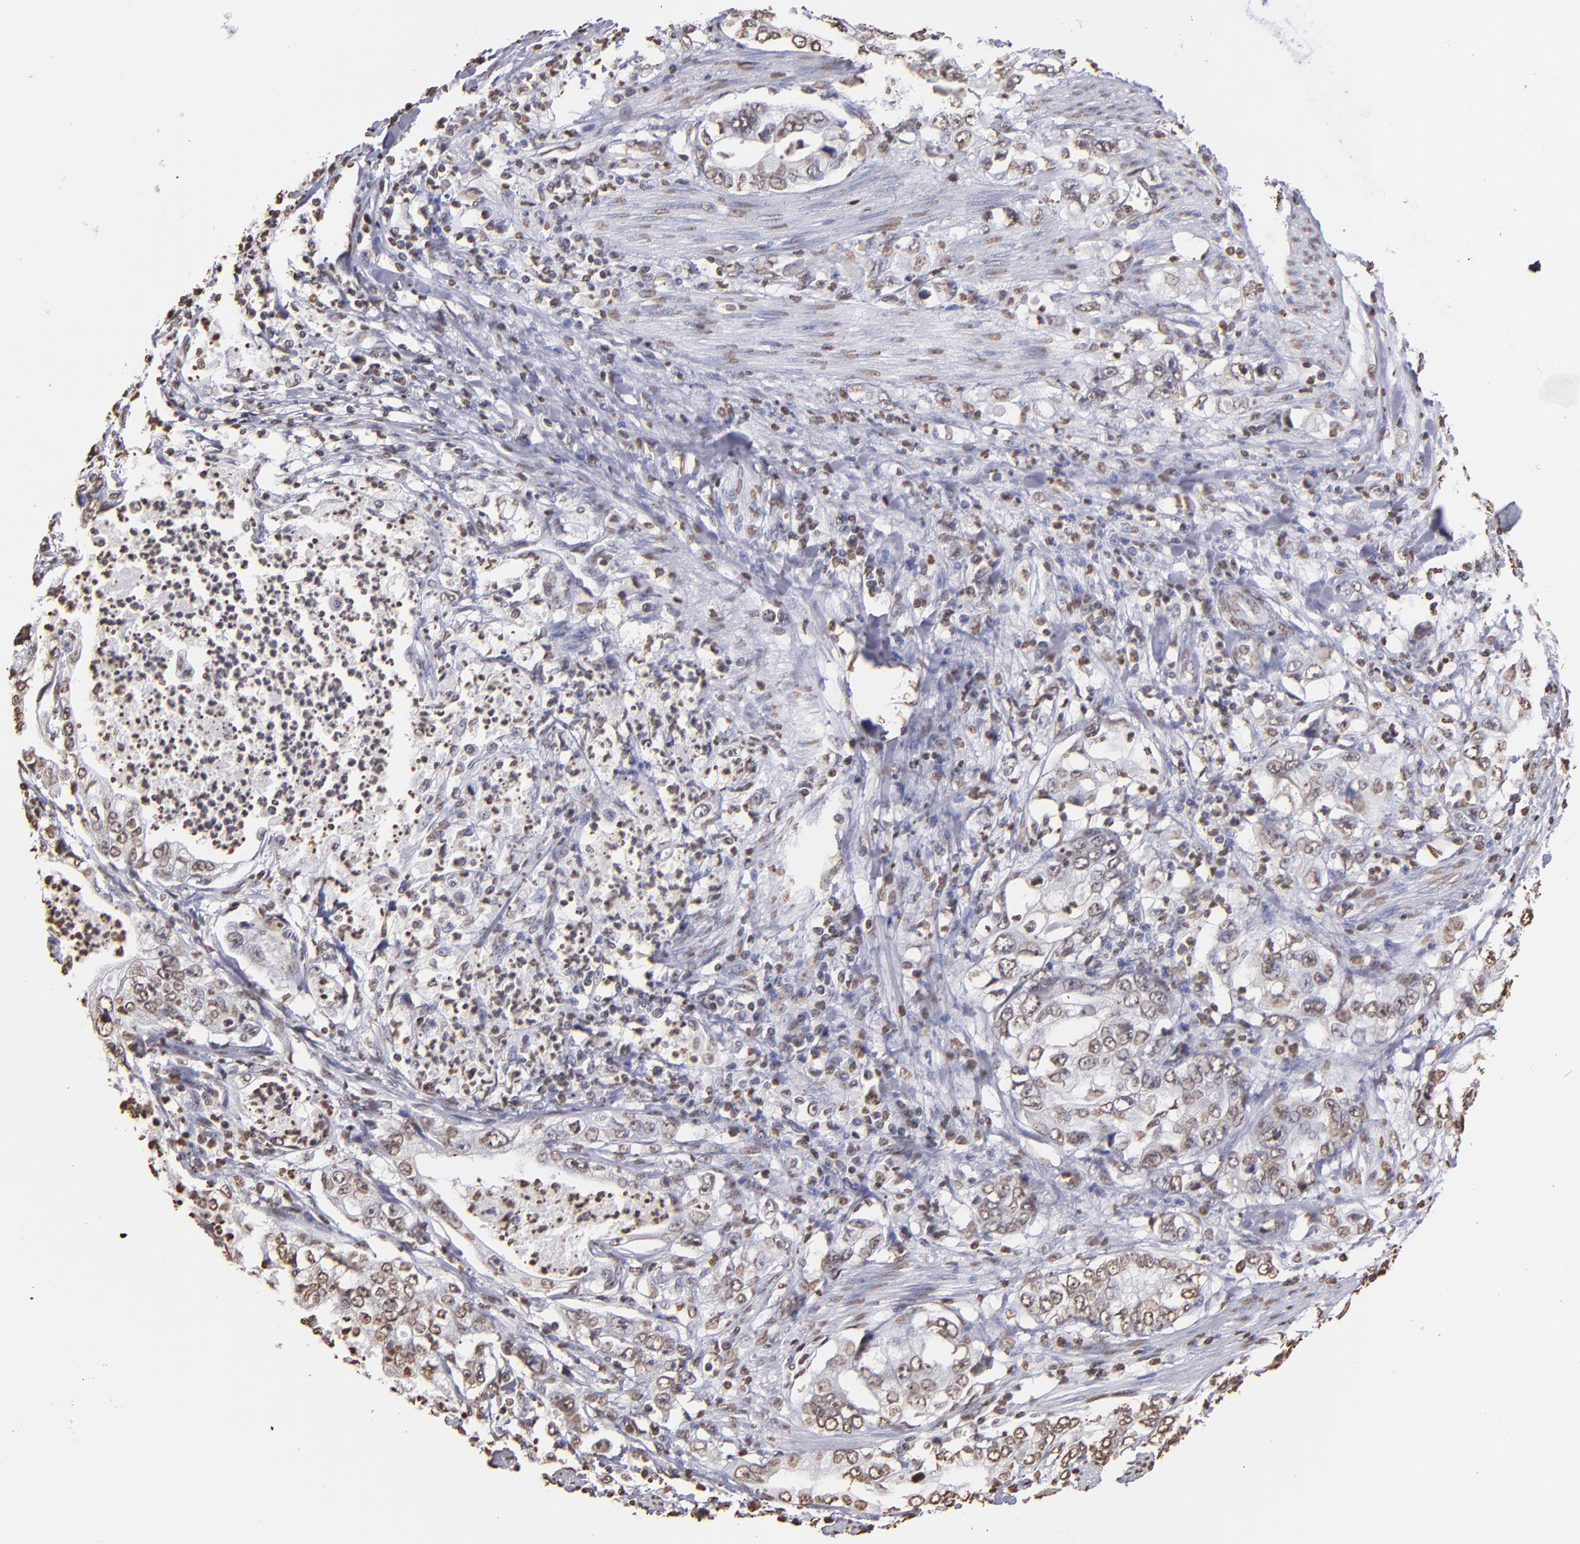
{"staining": {"intensity": "weak", "quantity": "<25%", "location": "nuclear"}, "tissue": "stomach cancer", "cell_type": "Tumor cells", "image_type": "cancer", "snomed": [{"axis": "morphology", "description": "Adenocarcinoma, NOS"}, {"axis": "topography", "description": "Pancreas"}, {"axis": "topography", "description": "Stomach, upper"}], "caption": "Immunohistochemical staining of human stomach cancer (adenocarcinoma) displays no significant positivity in tumor cells.", "gene": "LBX1", "patient": {"sex": "male", "age": 77}}